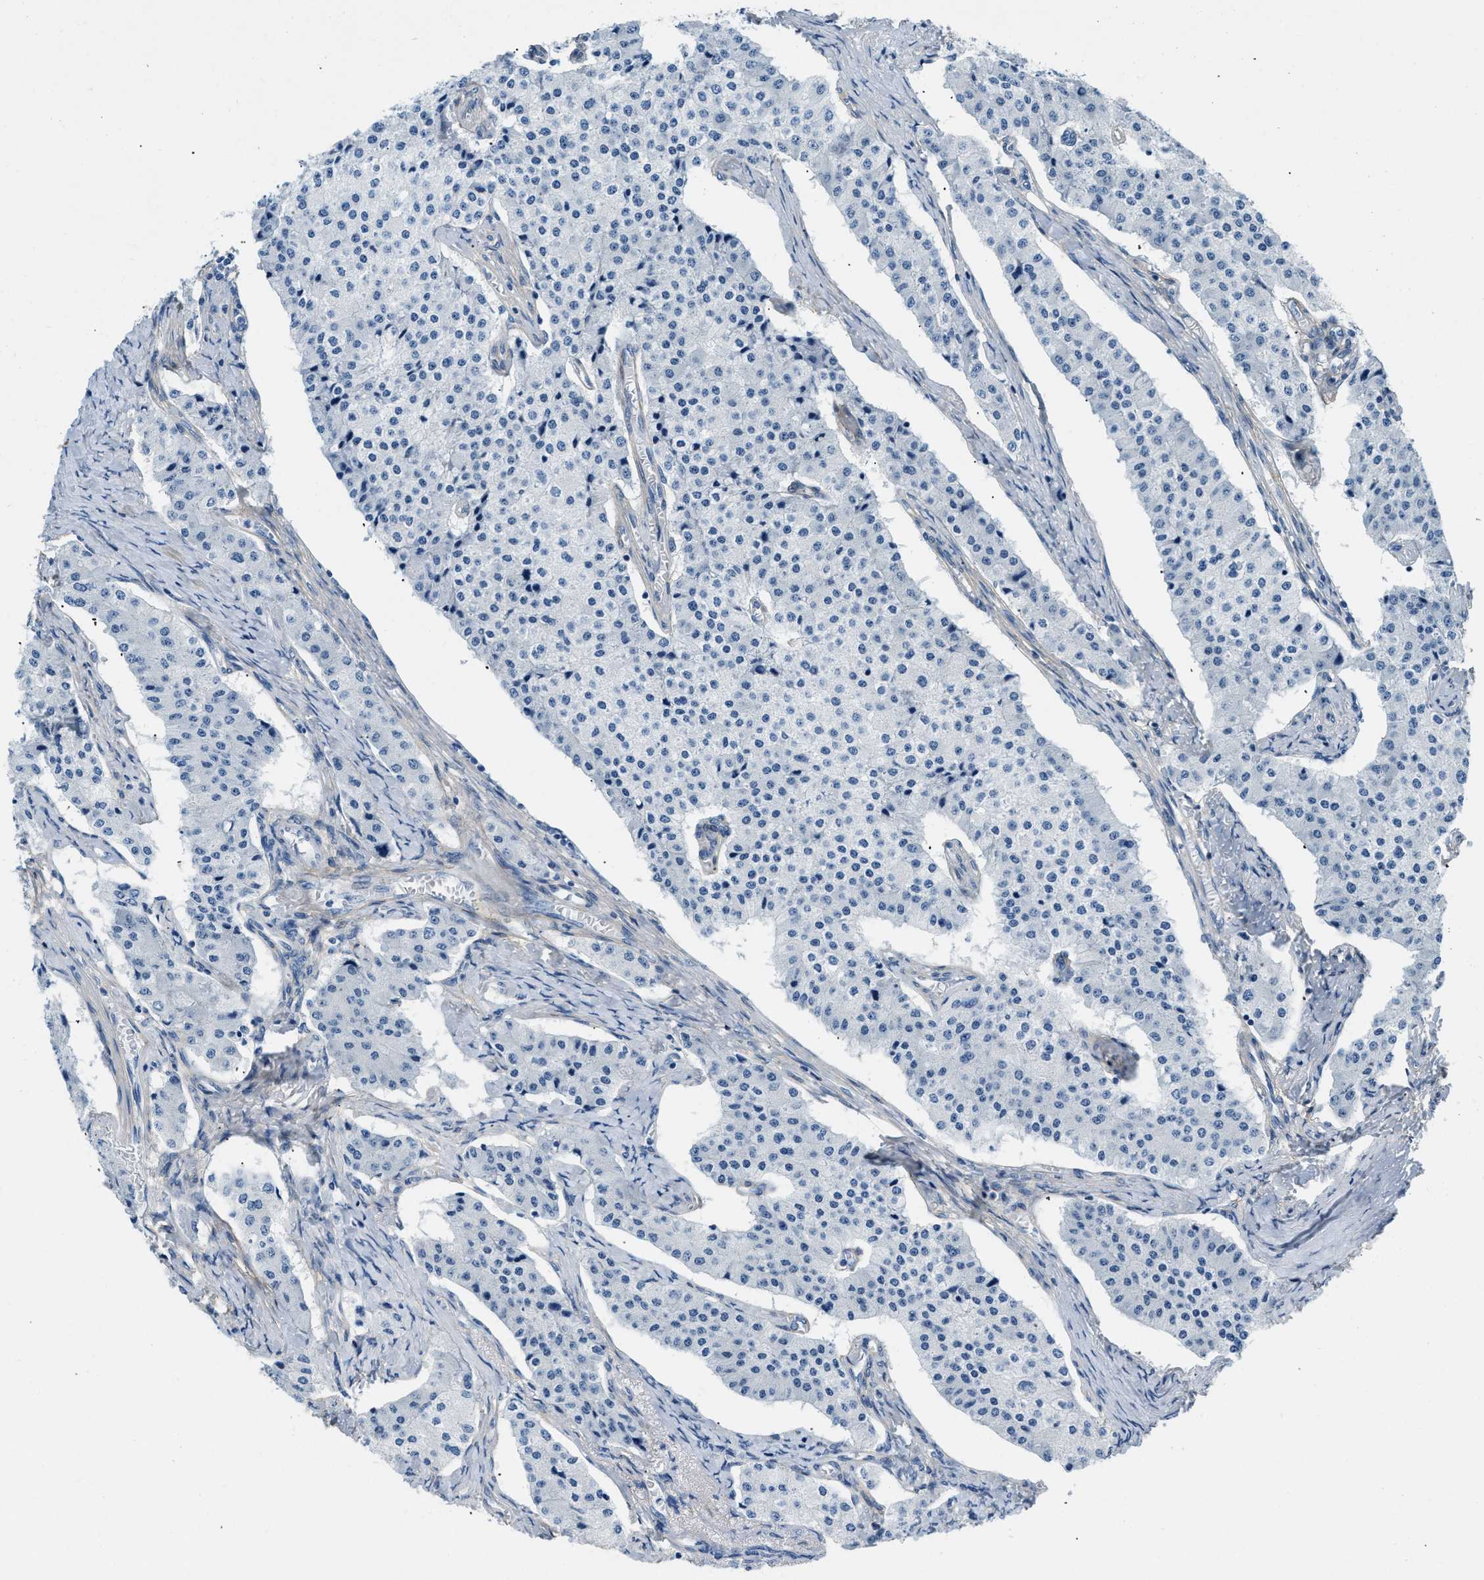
{"staining": {"intensity": "negative", "quantity": "none", "location": "none"}, "tissue": "carcinoid", "cell_type": "Tumor cells", "image_type": "cancer", "snomed": [{"axis": "morphology", "description": "Carcinoid, malignant, NOS"}, {"axis": "topography", "description": "Colon"}], "caption": "IHC histopathology image of neoplastic tissue: malignant carcinoid stained with DAB demonstrates no significant protein staining in tumor cells. The staining is performed using DAB (3,3'-diaminobenzidine) brown chromogen with nuclei counter-stained in using hematoxylin.", "gene": "PDGFRB", "patient": {"sex": "female", "age": 52}}